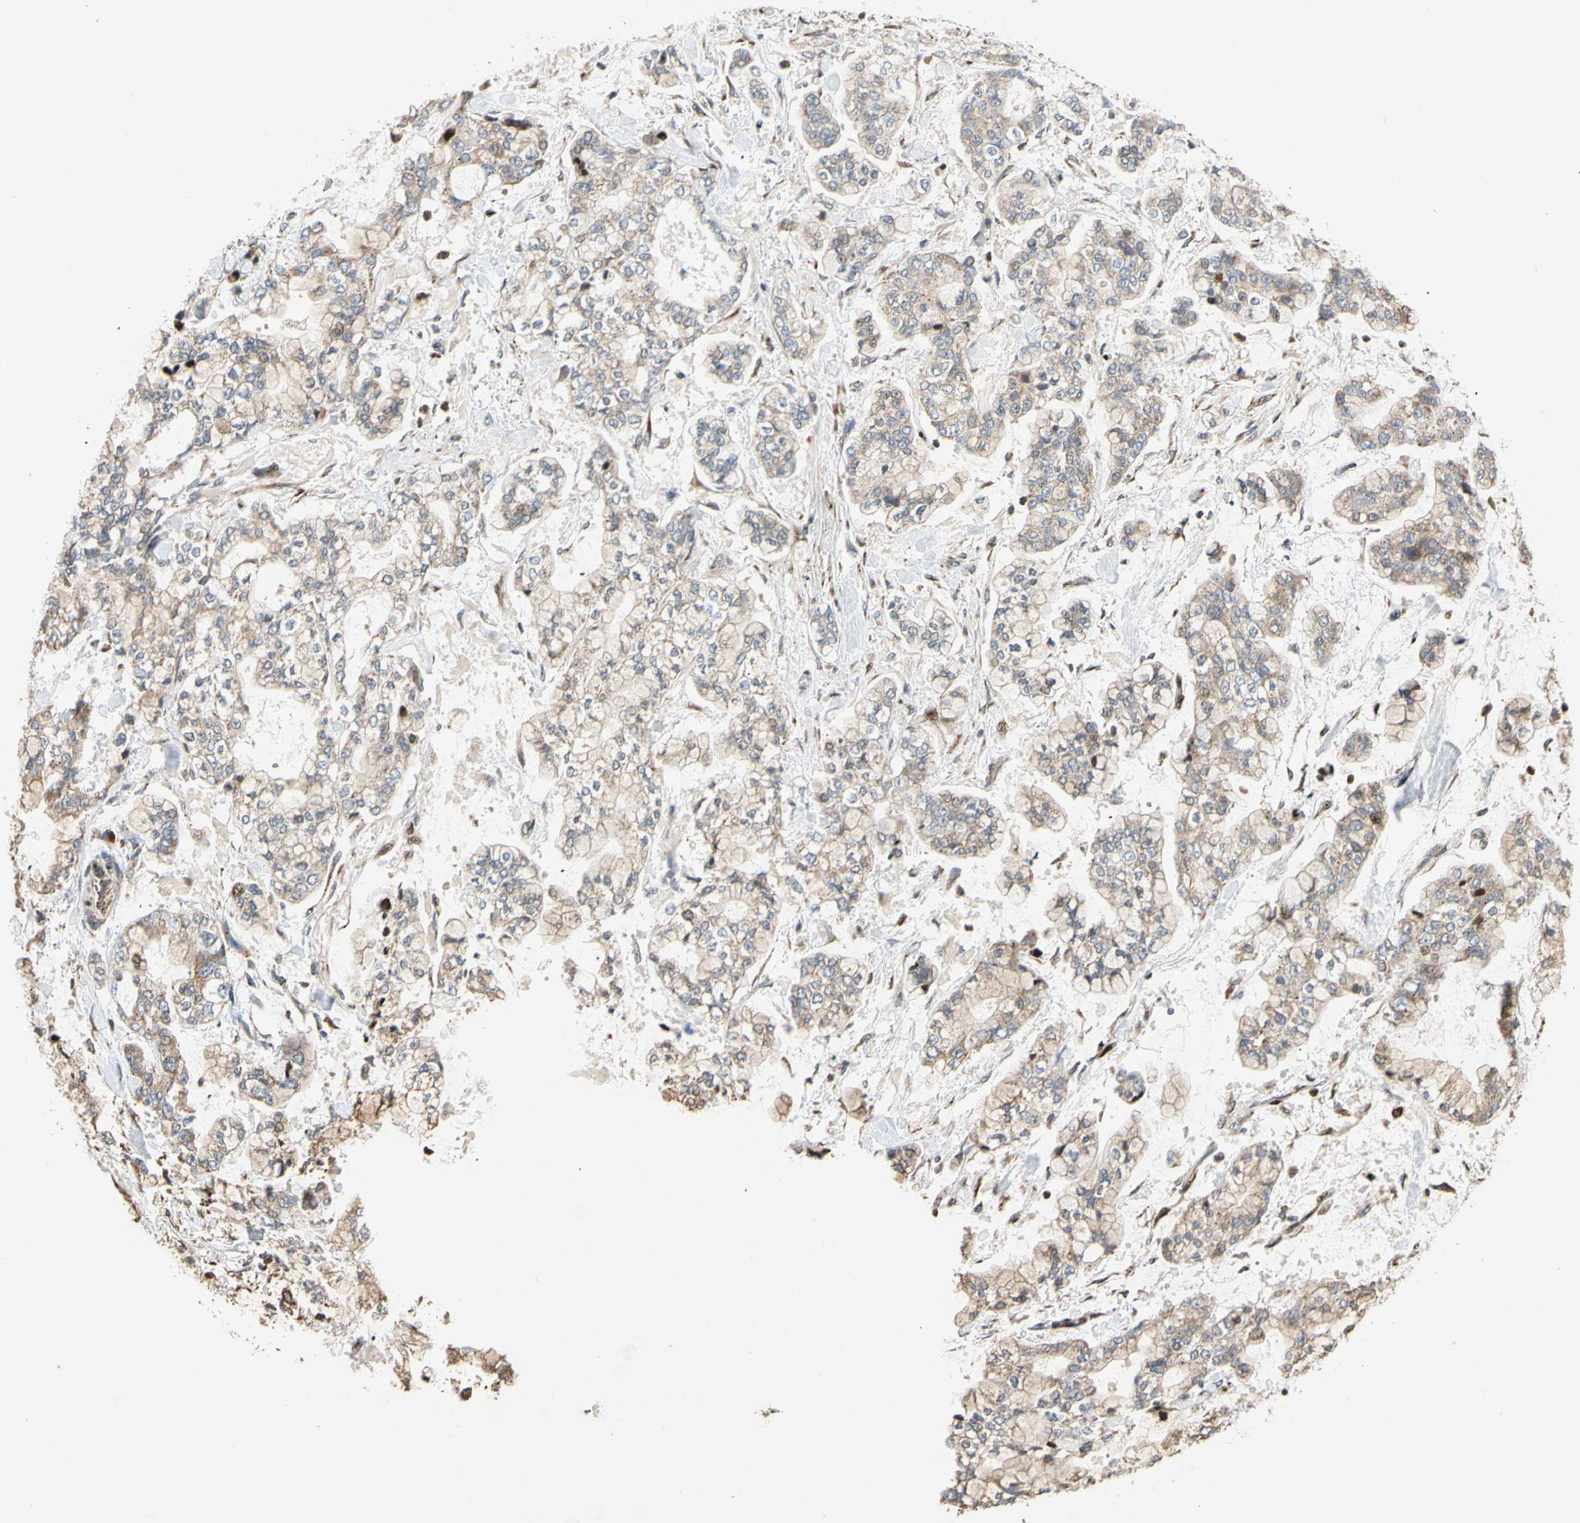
{"staining": {"intensity": "weak", "quantity": "25%-75%", "location": "cytoplasmic/membranous"}, "tissue": "stomach cancer", "cell_type": "Tumor cells", "image_type": "cancer", "snomed": [{"axis": "morphology", "description": "Normal tissue, NOS"}, {"axis": "morphology", "description": "Adenocarcinoma, NOS"}, {"axis": "topography", "description": "Stomach, upper"}, {"axis": "topography", "description": "Stomach"}], "caption": "Stomach cancer stained with DAB immunohistochemistry shows low levels of weak cytoplasmic/membranous staining in about 25%-75% of tumor cells.", "gene": "IP6K2", "patient": {"sex": "male", "age": 76}}